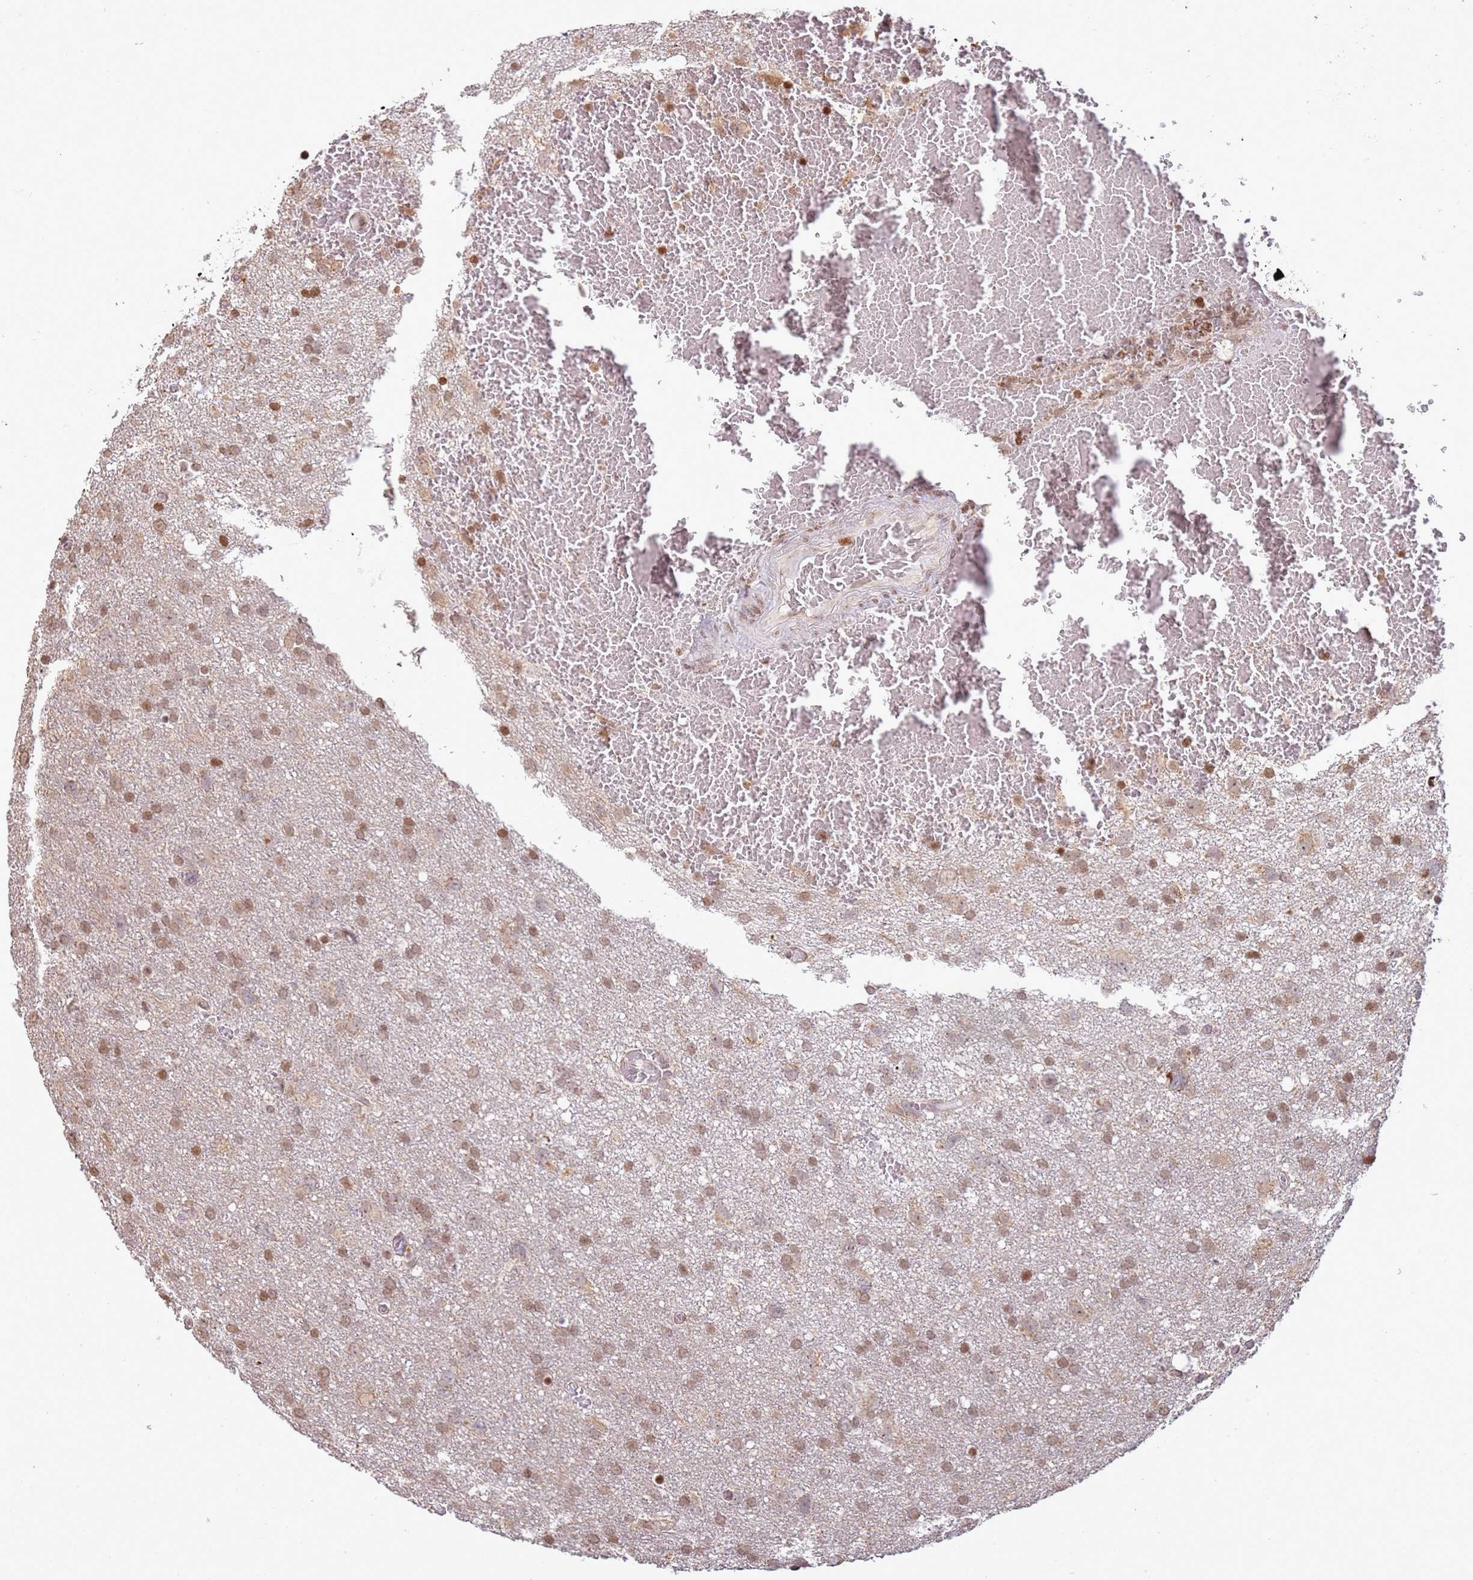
{"staining": {"intensity": "moderate", "quantity": ">75%", "location": "cytoplasmic/membranous,nuclear"}, "tissue": "glioma", "cell_type": "Tumor cells", "image_type": "cancer", "snomed": [{"axis": "morphology", "description": "Glioma, malignant, High grade"}, {"axis": "topography", "description": "Brain"}], "caption": "Glioma stained for a protein (brown) demonstrates moderate cytoplasmic/membranous and nuclear positive staining in about >75% of tumor cells.", "gene": "SCAF1", "patient": {"sex": "male", "age": 61}}